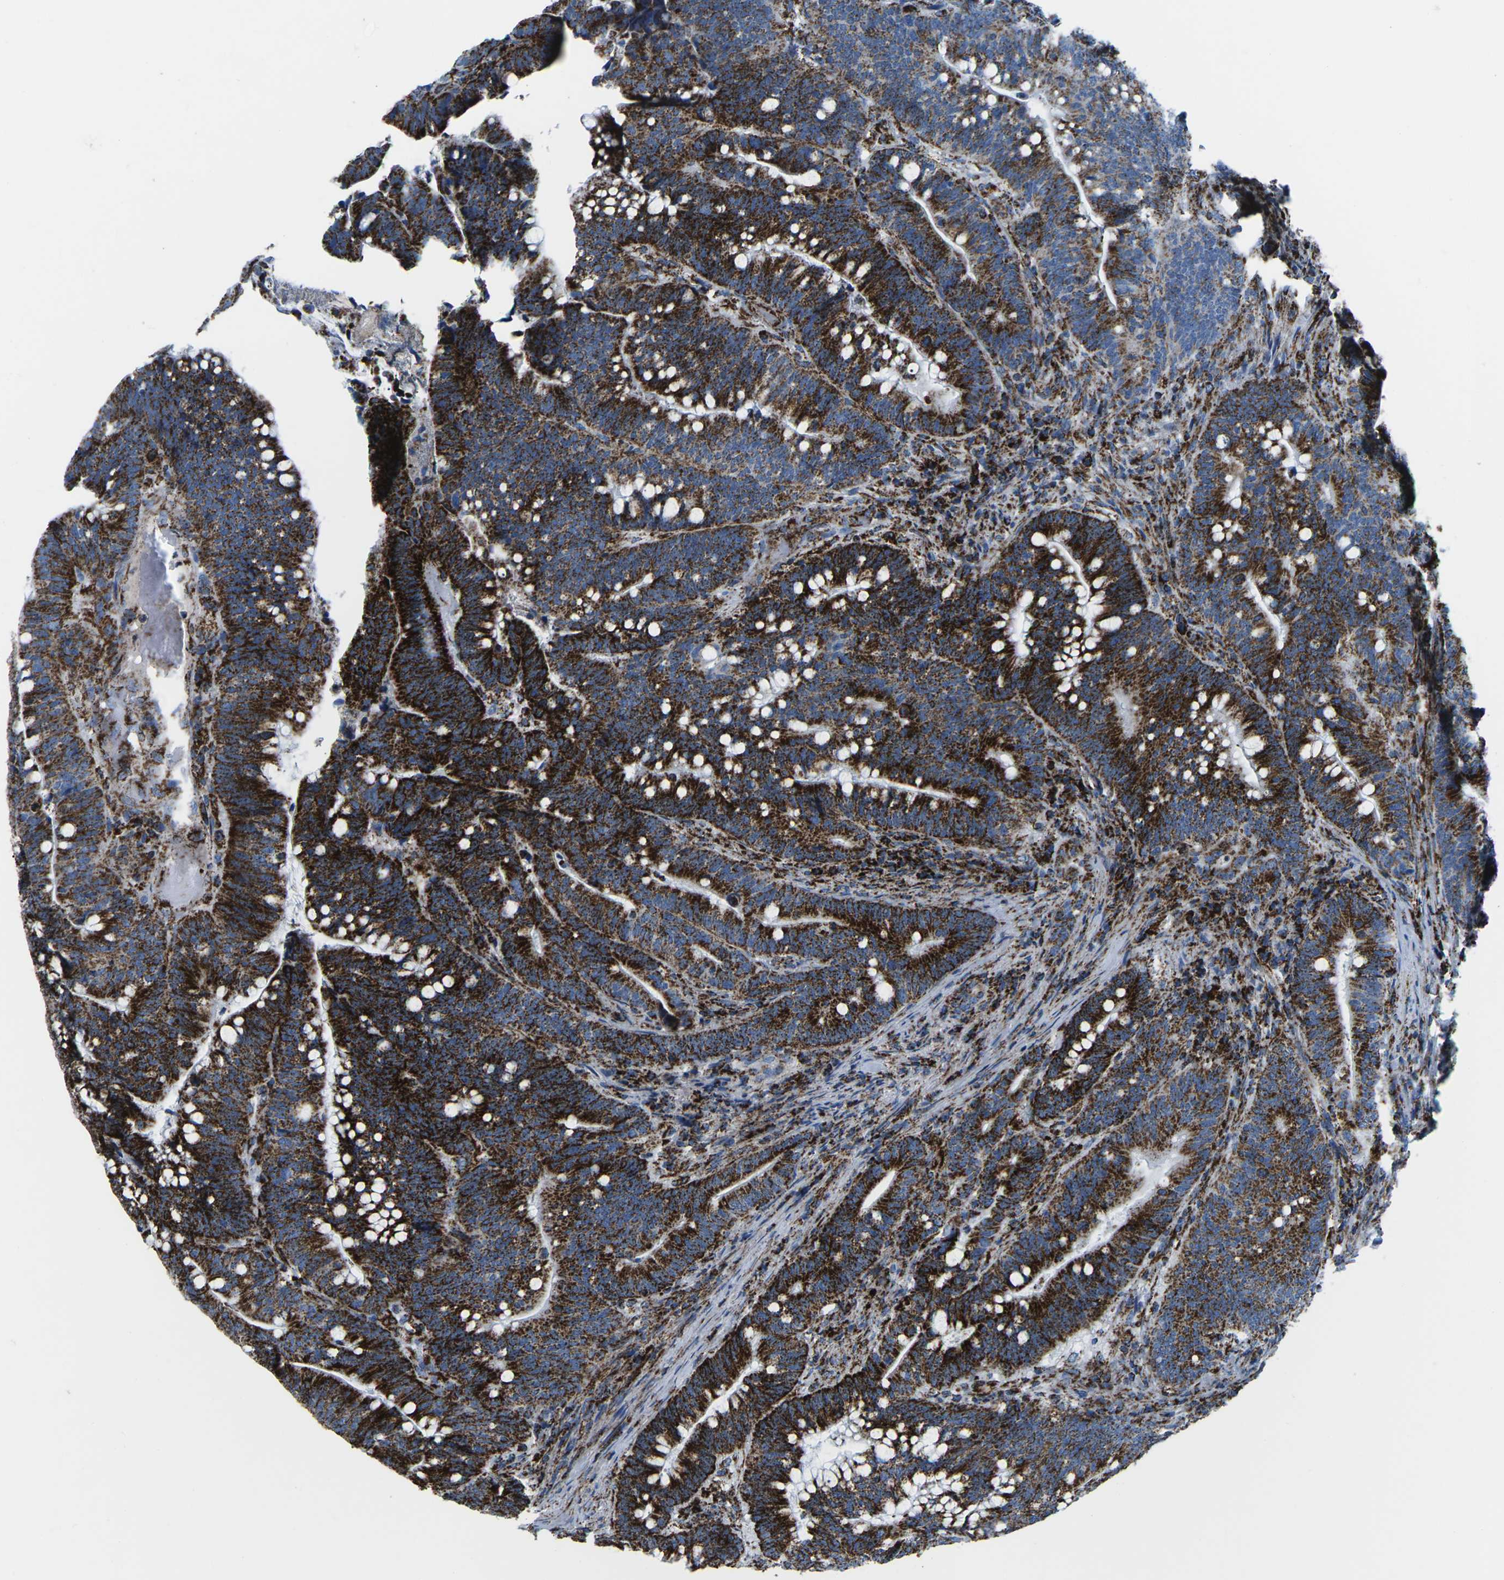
{"staining": {"intensity": "strong", "quantity": "25%-75%", "location": "cytoplasmic/membranous"}, "tissue": "colorectal cancer", "cell_type": "Tumor cells", "image_type": "cancer", "snomed": [{"axis": "morphology", "description": "Normal tissue, NOS"}, {"axis": "morphology", "description": "Adenocarcinoma, NOS"}, {"axis": "topography", "description": "Colon"}], "caption": "Brown immunohistochemical staining in human colorectal cancer (adenocarcinoma) shows strong cytoplasmic/membranous expression in about 25%-75% of tumor cells. The staining is performed using DAB (3,3'-diaminobenzidine) brown chromogen to label protein expression. The nuclei are counter-stained blue using hematoxylin.", "gene": "MT-CO2", "patient": {"sex": "female", "age": 66}}